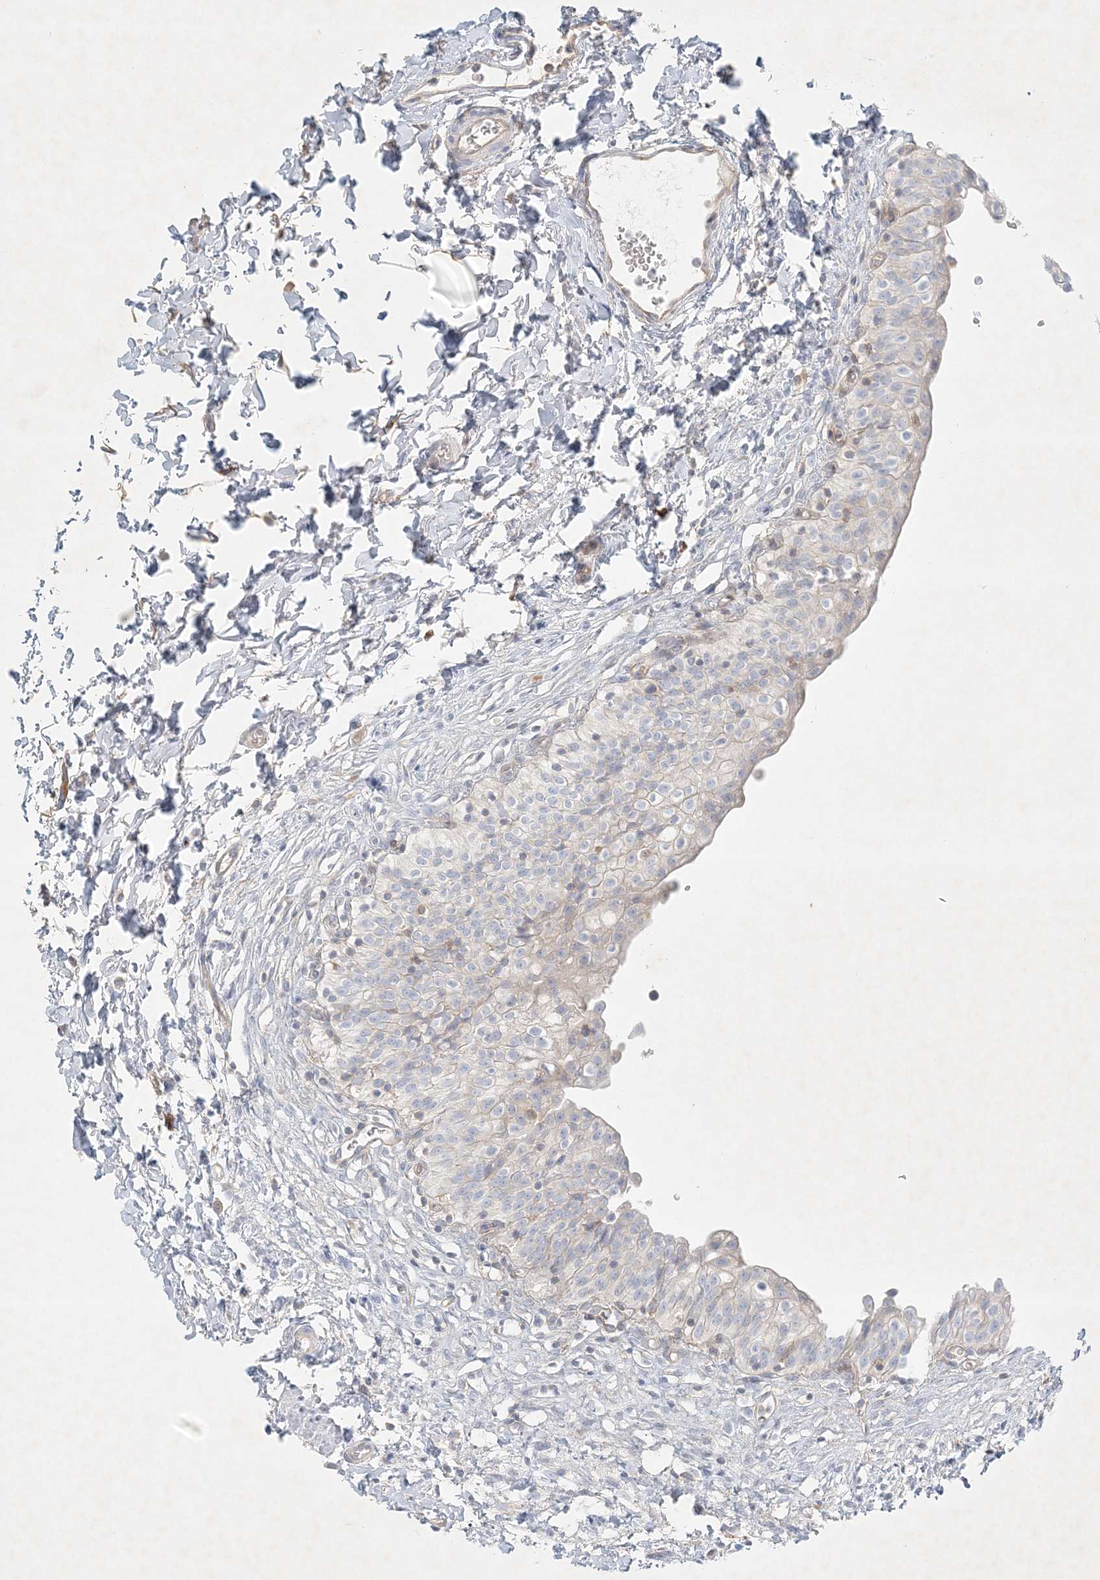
{"staining": {"intensity": "weak", "quantity": "25%-75%", "location": "cytoplasmic/membranous"}, "tissue": "urinary bladder", "cell_type": "Urothelial cells", "image_type": "normal", "snomed": [{"axis": "morphology", "description": "Normal tissue, NOS"}, {"axis": "topography", "description": "Urinary bladder"}], "caption": "Protein staining of unremarkable urinary bladder demonstrates weak cytoplasmic/membranous expression in about 25%-75% of urothelial cells. The staining is performed using DAB (3,3'-diaminobenzidine) brown chromogen to label protein expression. The nuclei are counter-stained blue using hematoxylin.", "gene": "STK11IP", "patient": {"sex": "male", "age": 55}}